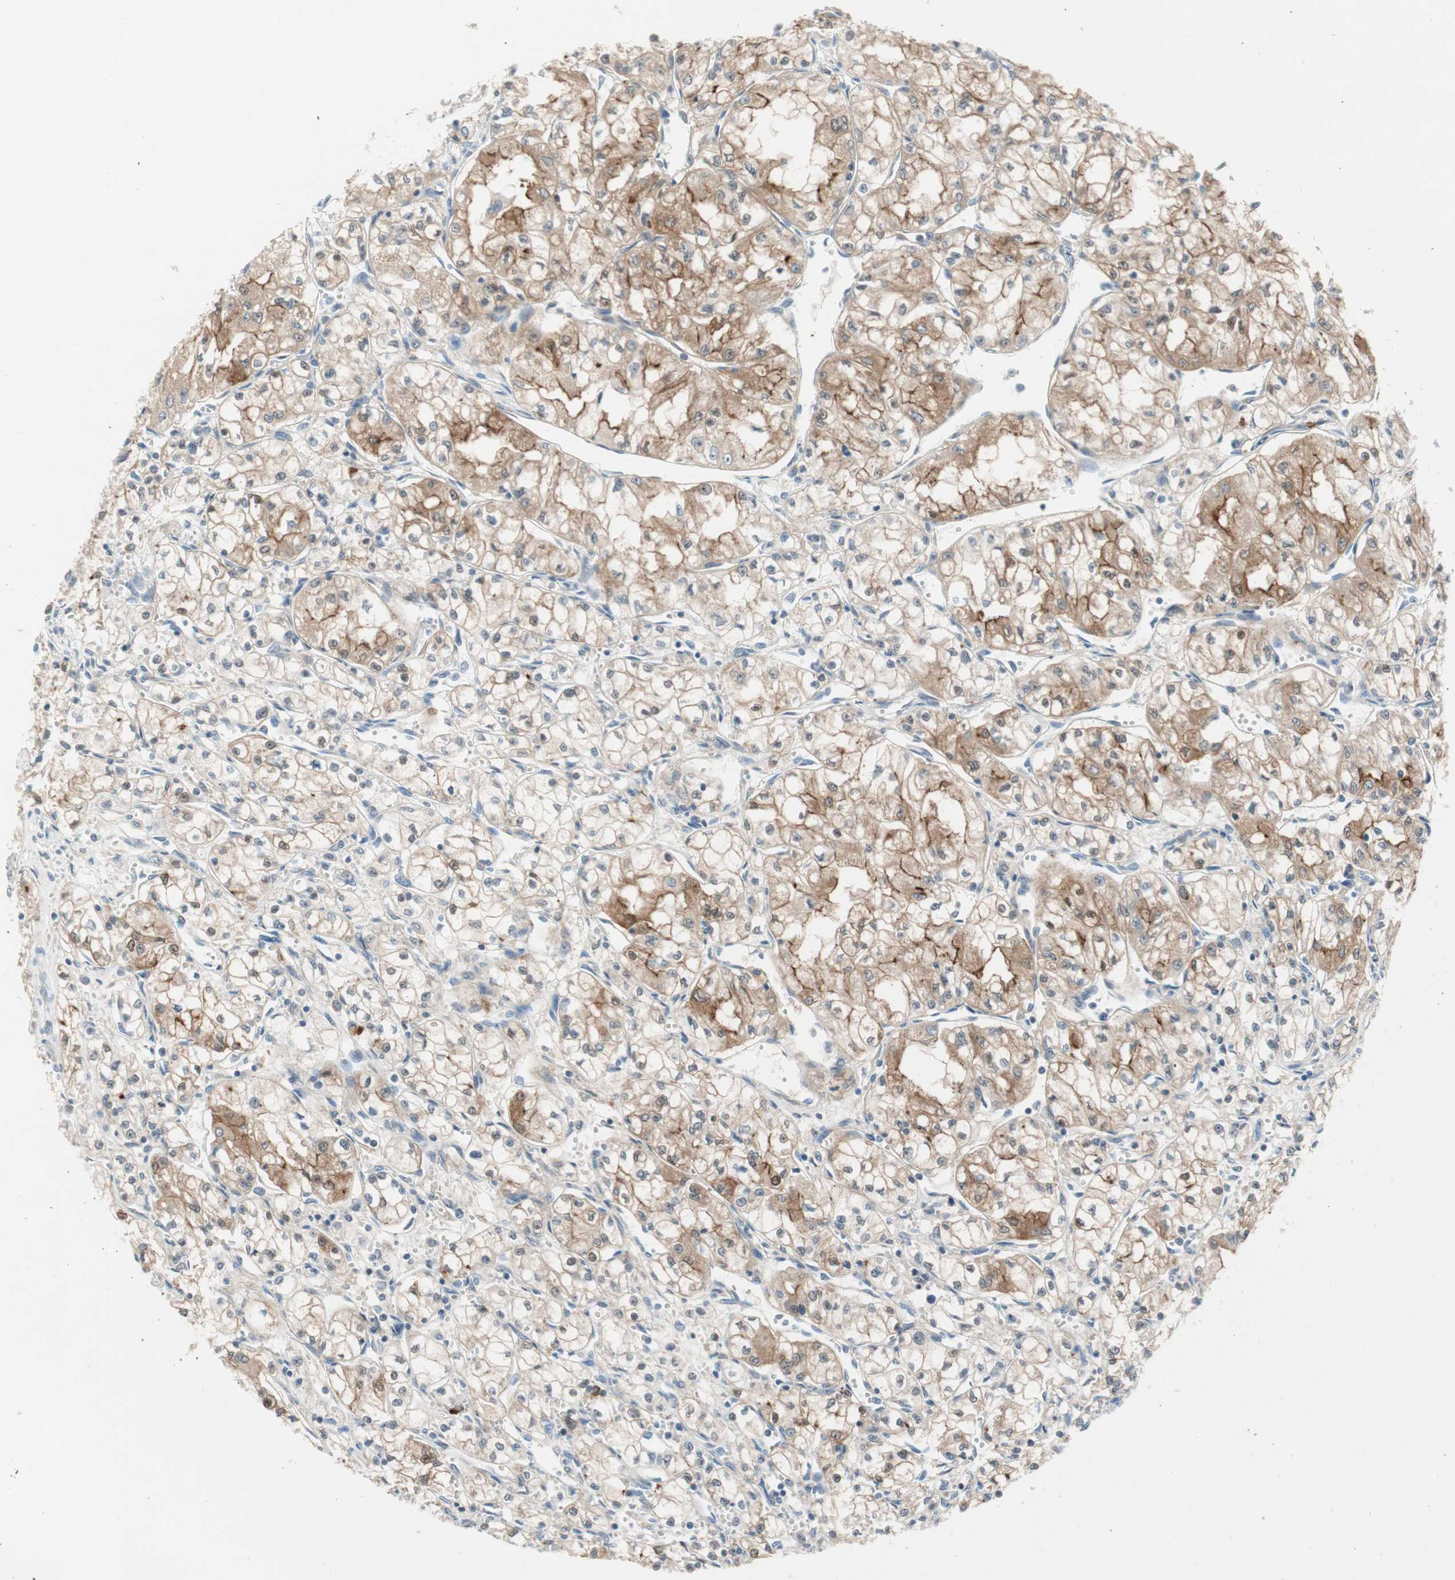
{"staining": {"intensity": "moderate", "quantity": ">75%", "location": "cytoplasmic/membranous,nuclear"}, "tissue": "renal cancer", "cell_type": "Tumor cells", "image_type": "cancer", "snomed": [{"axis": "morphology", "description": "Normal tissue, NOS"}, {"axis": "morphology", "description": "Adenocarcinoma, NOS"}, {"axis": "topography", "description": "Kidney"}], "caption": "High-magnification brightfield microscopy of renal cancer stained with DAB (3,3'-diaminobenzidine) (brown) and counterstained with hematoxylin (blue). tumor cells exhibit moderate cytoplasmic/membranous and nuclear staining is identified in about>75% of cells. The protein of interest is stained brown, and the nuclei are stained in blue (DAB (3,3'-diaminobenzidine) IHC with brightfield microscopy, high magnification).", "gene": "PDZK1", "patient": {"sex": "male", "age": 59}}